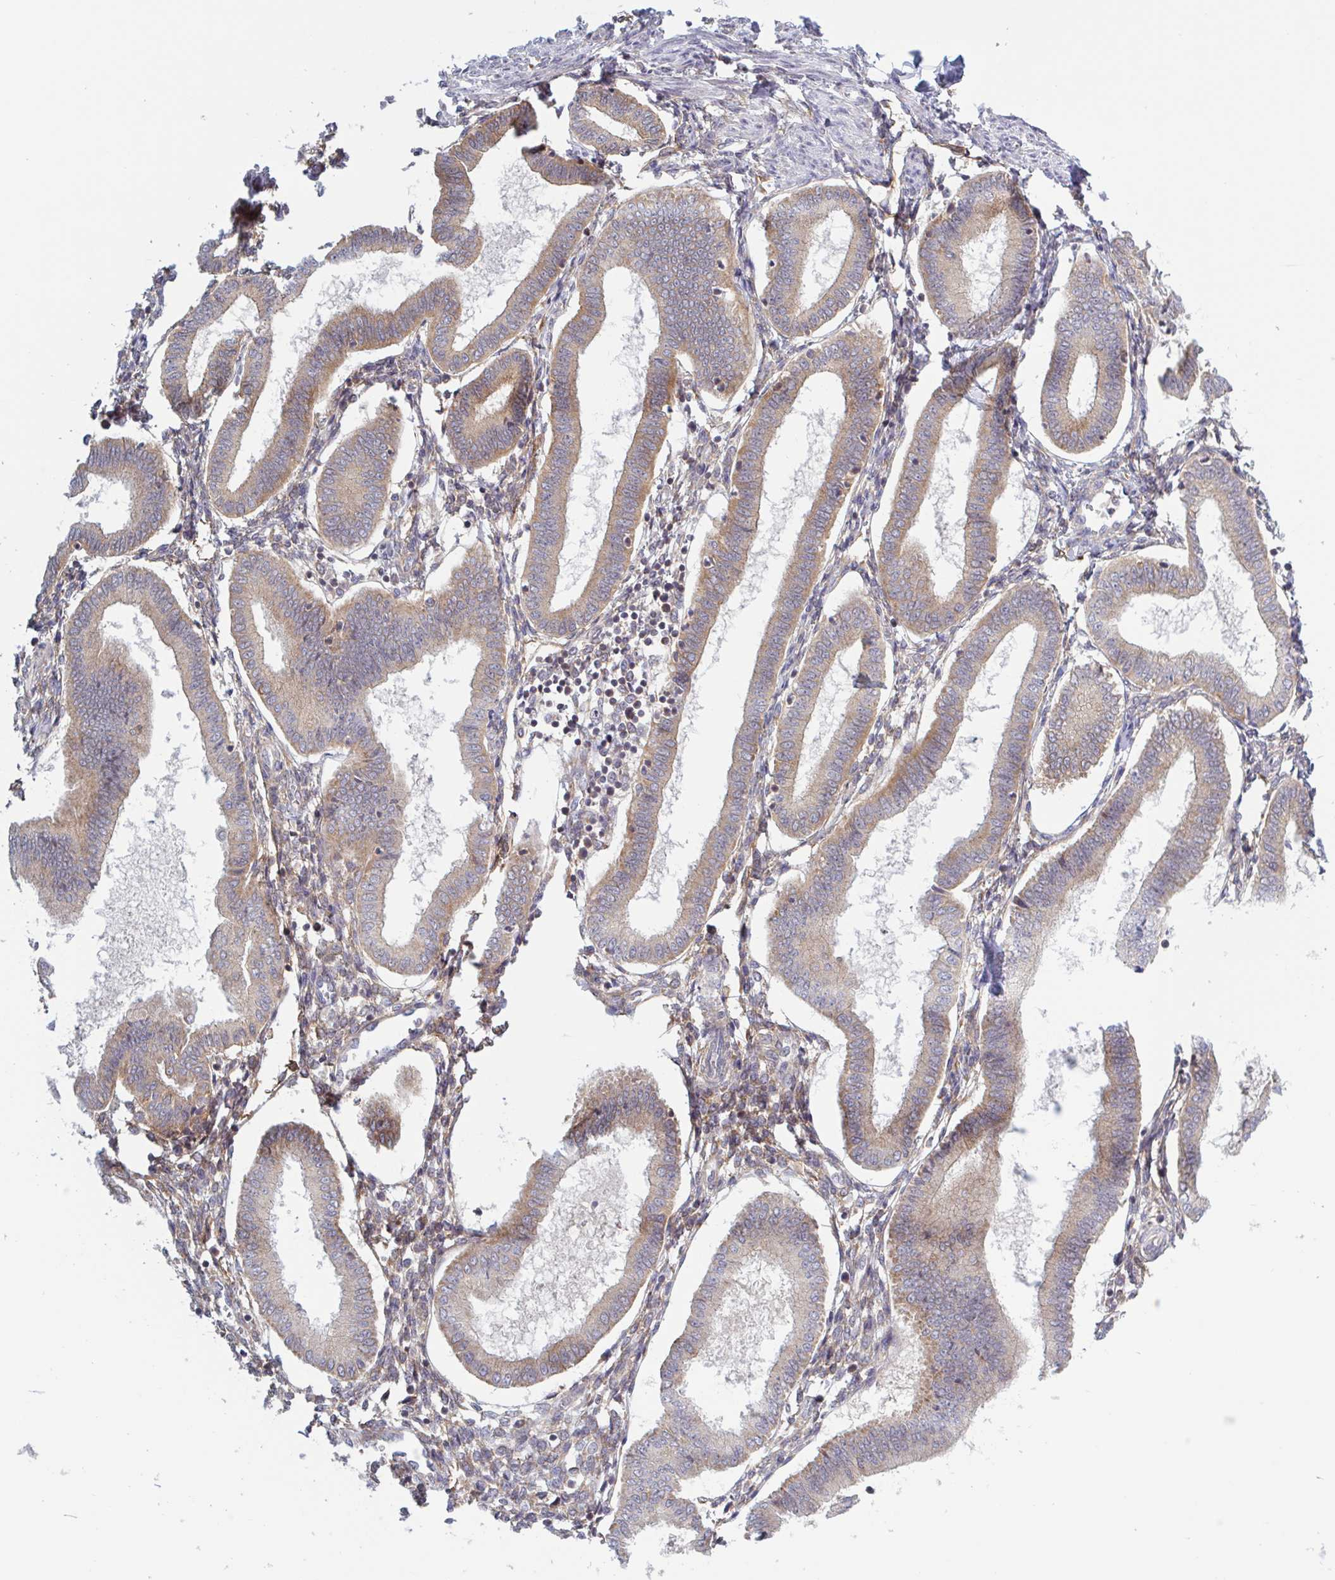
{"staining": {"intensity": "moderate", "quantity": "<25%", "location": "cytoplasmic/membranous"}, "tissue": "endometrium", "cell_type": "Cells in endometrial stroma", "image_type": "normal", "snomed": [{"axis": "morphology", "description": "Normal tissue, NOS"}, {"axis": "topography", "description": "Endometrium"}], "caption": "Cells in endometrial stroma demonstrate low levels of moderate cytoplasmic/membranous staining in about <25% of cells in unremarkable endometrium.", "gene": "SURF1", "patient": {"sex": "female", "age": 24}}